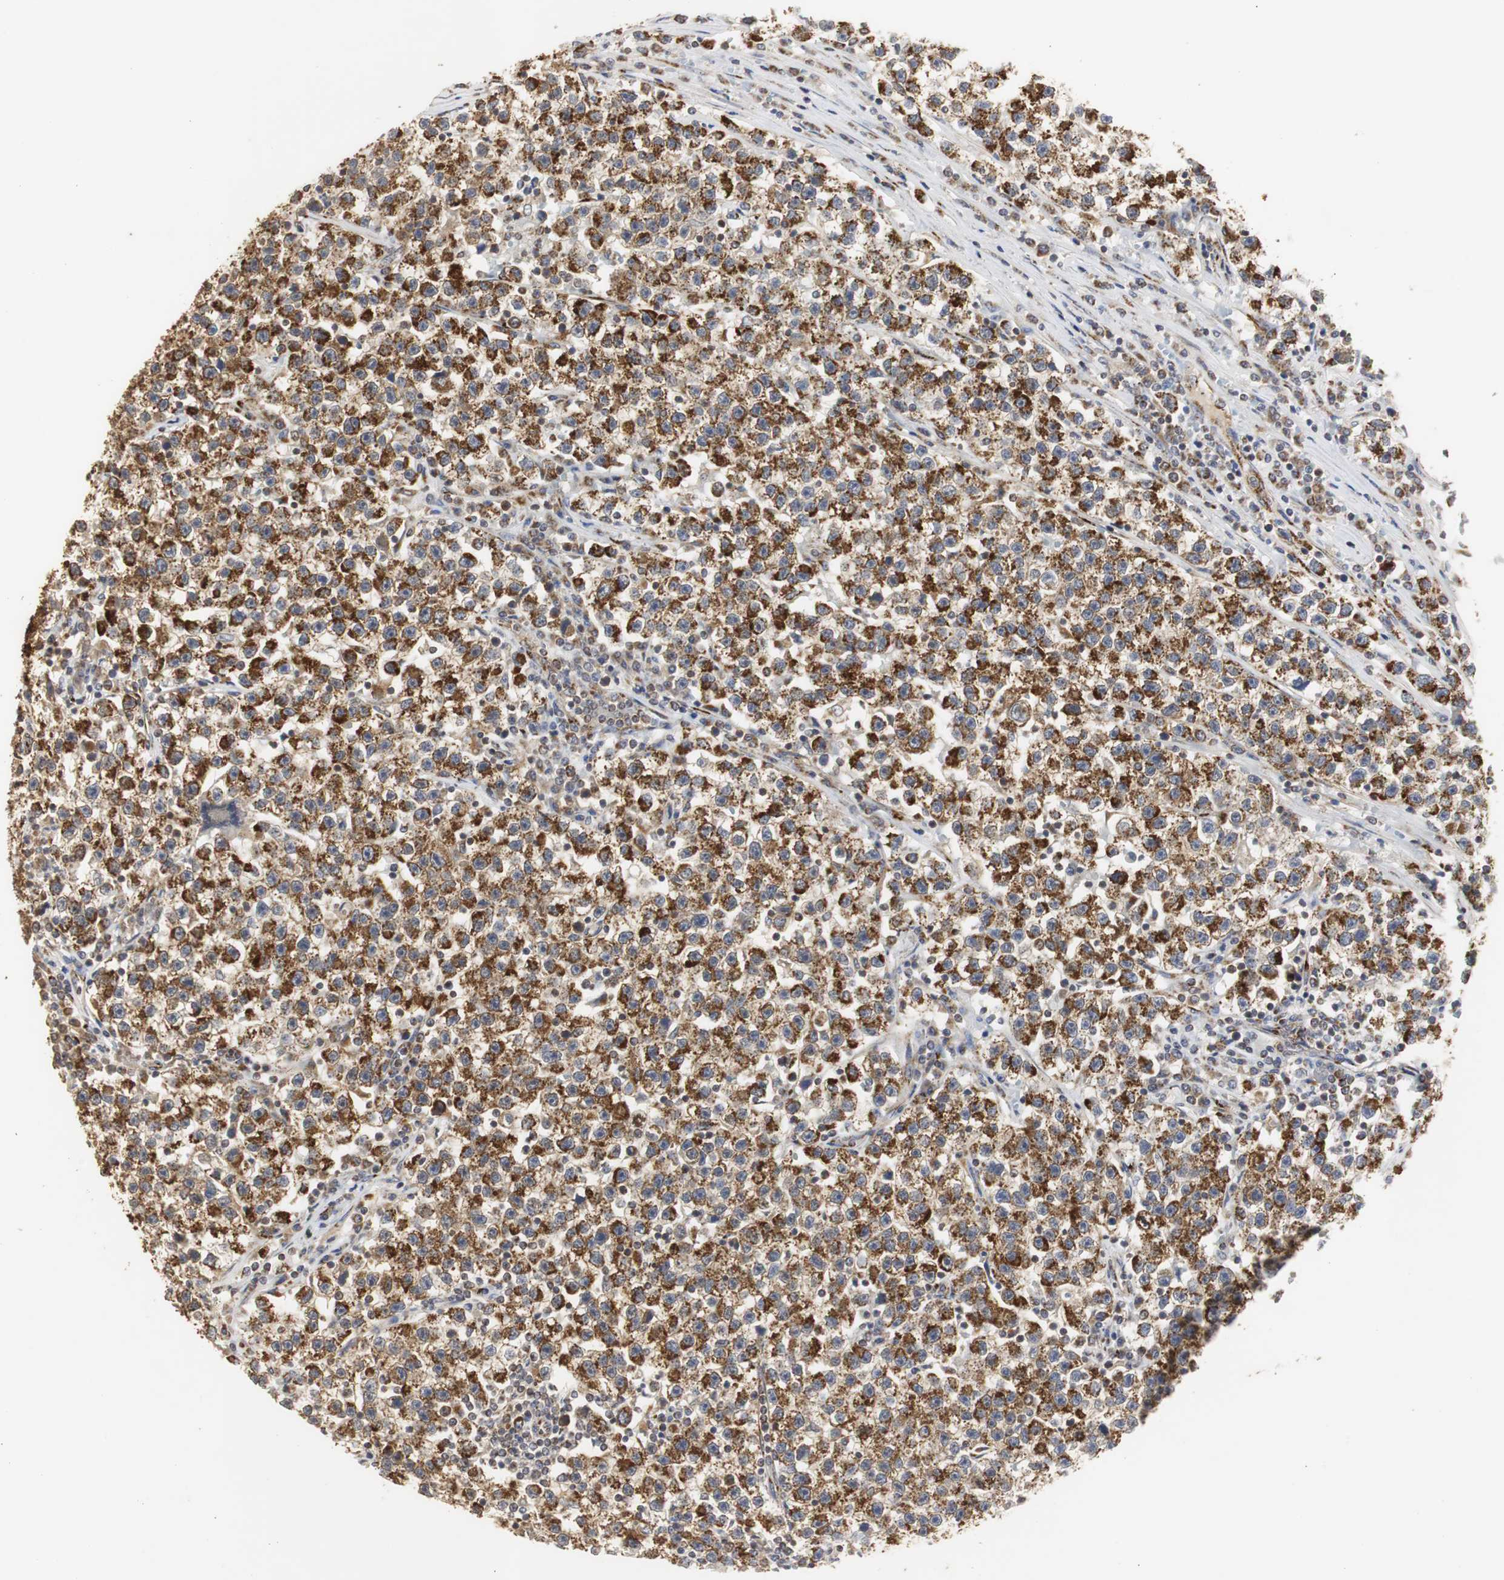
{"staining": {"intensity": "strong", "quantity": ">75%", "location": "cytoplasmic/membranous"}, "tissue": "testis cancer", "cell_type": "Tumor cells", "image_type": "cancer", "snomed": [{"axis": "morphology", "description": "Seminoma, NOS"}, {"axis": "topography", "description": "Testis"}], "caption": "Brown immunohistochemical staining in testis cancer shows strong cytoplasmic/membranous staining in about >75% of tumor cells.", "gene": "HSD17B10", "patient": {"sex": "male", "age": 22}}